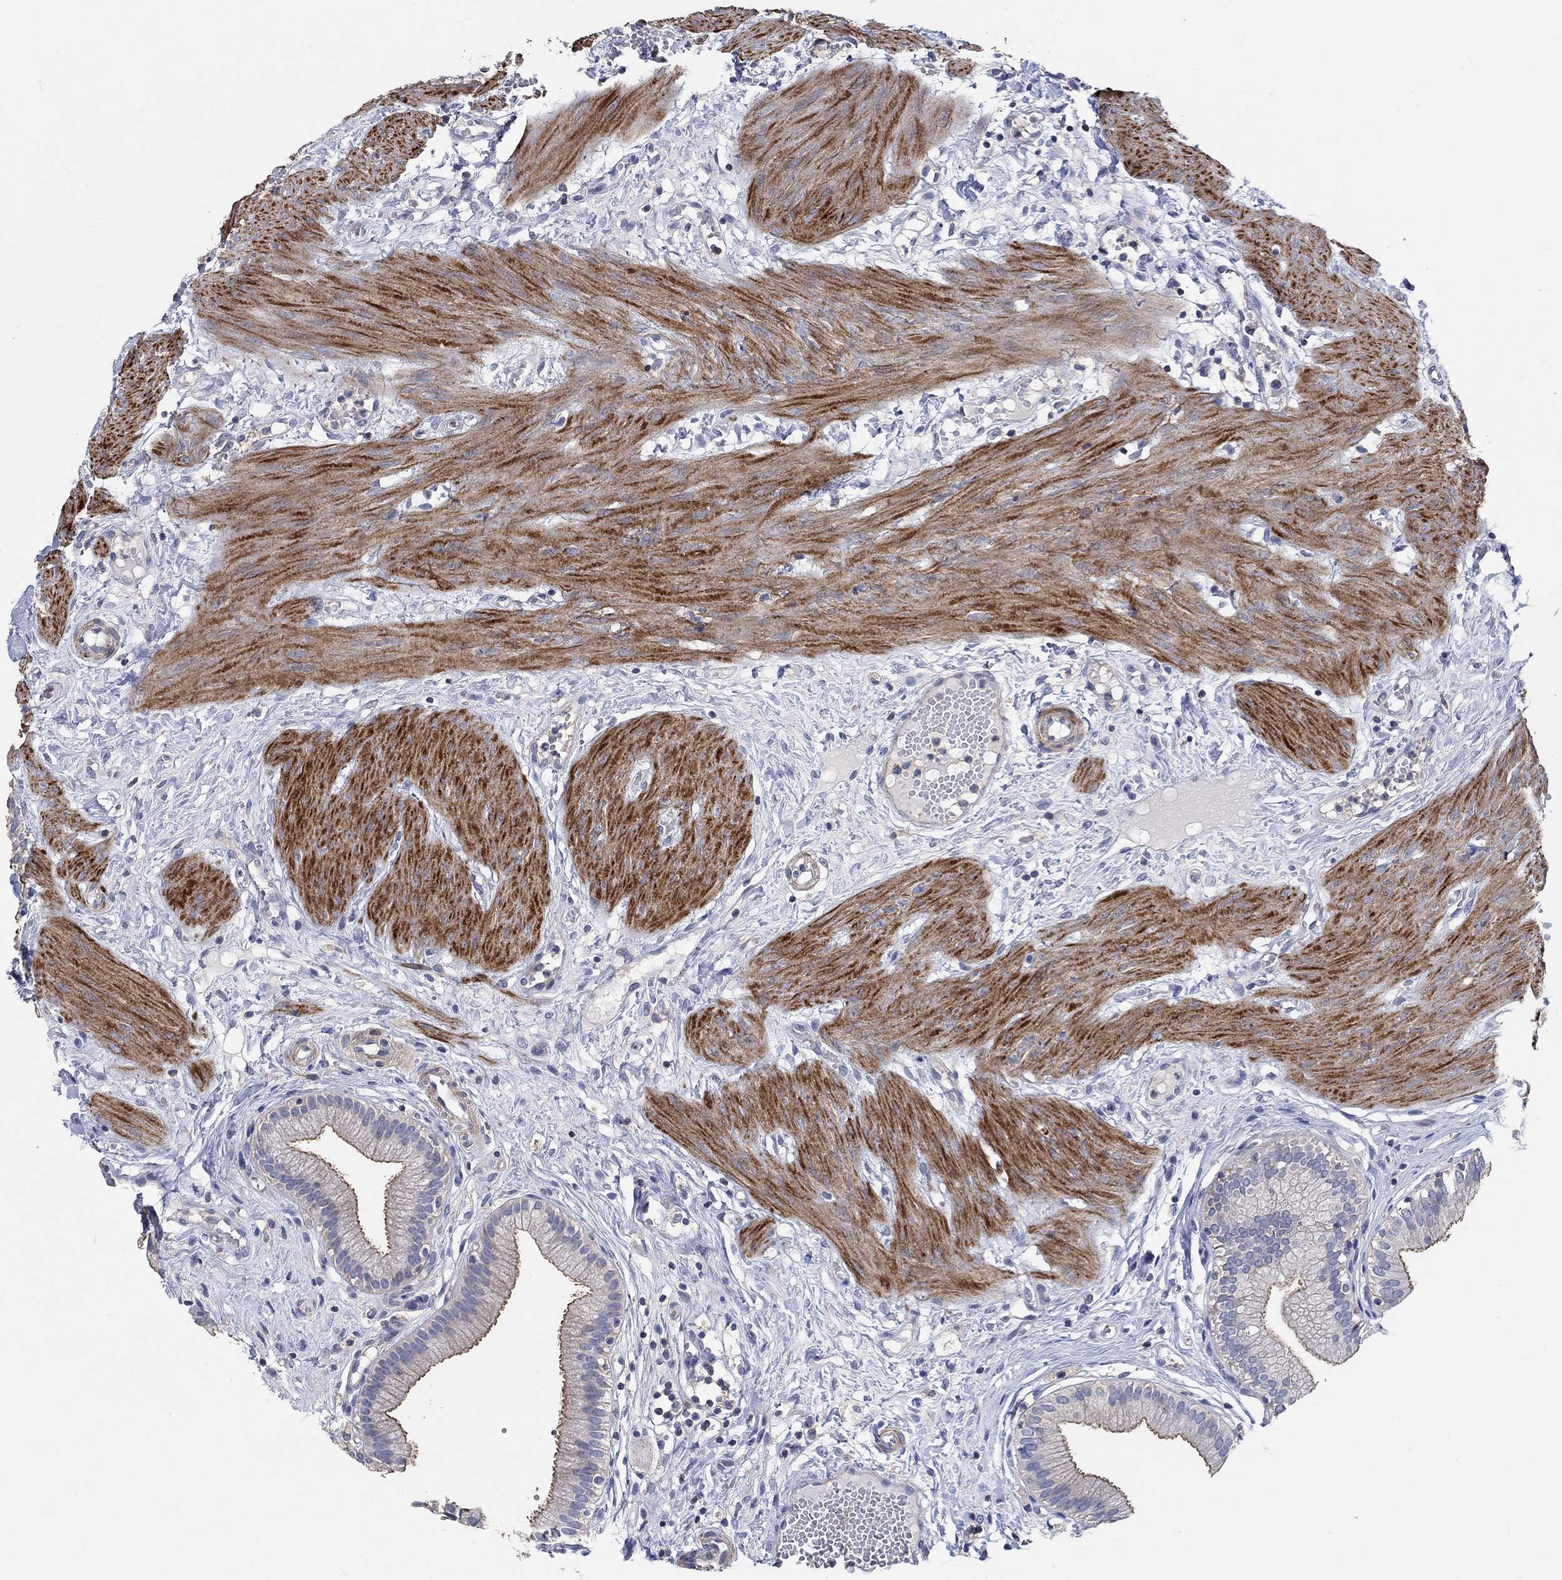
{"staining": {"intensity": "strong", "quantity": ">75%", "location": "cytoplasmic/membranous"}, "tissue": "gallbladder", "cell_type": "Glandular cells", "image_type": "normal", "snomed": [{"axis": "morphology", "description": "Normal tissue, NOS"}, {"axis": "topography", "description": "Gallbladder"}], "caption": "Immunohistochemistry (IHC) (DAB) staining of normal human gallbladder exhibits strong cytoplasmic/membranous protein expression in about >75% of glandular cells.", "gene": "TNFAIP8L3", "patient": {"sex": "female", "age": 24}}